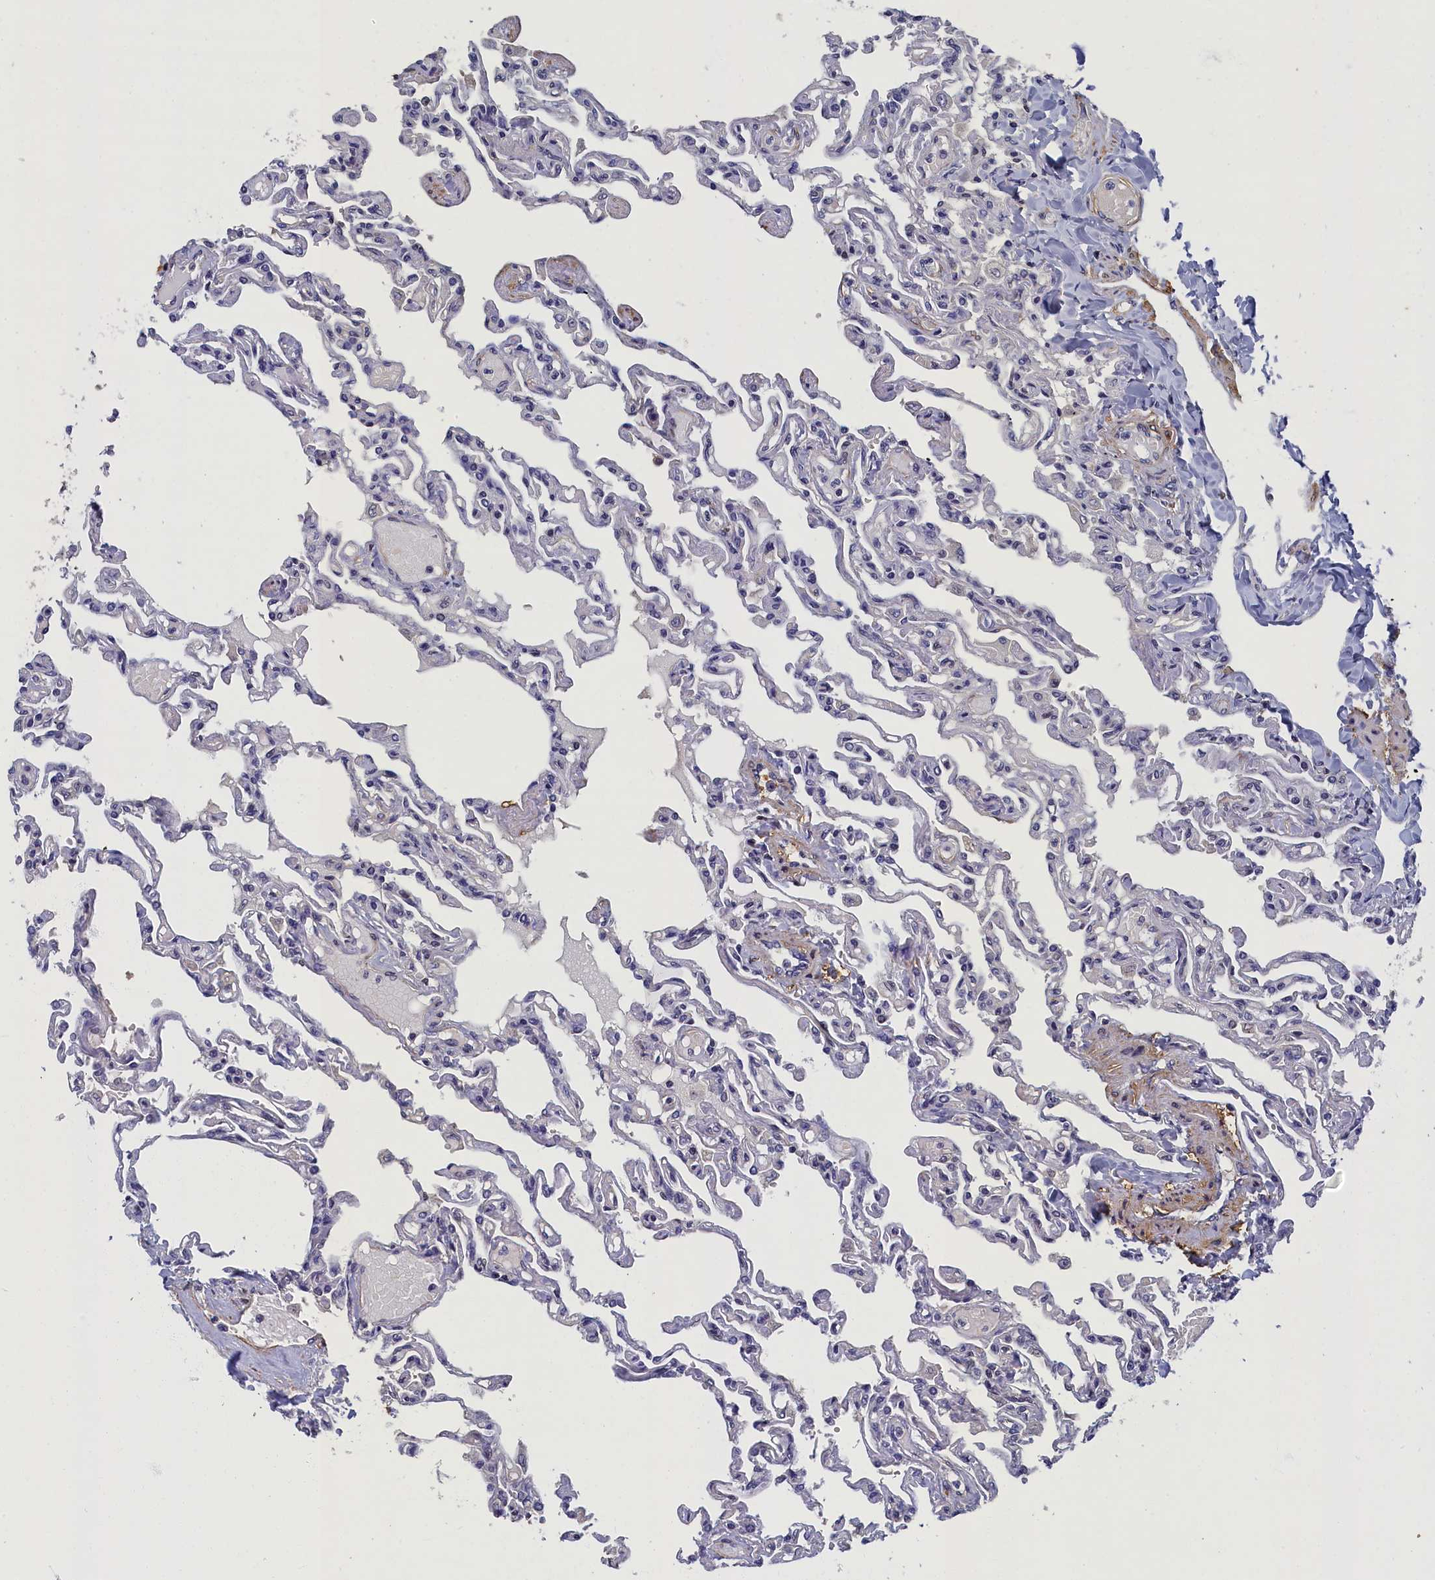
{"staining": {"intensity": "negative", "quantity": "none", "location": "none"}, "tissue": "lung", "cell_type": "Alveolar cells", "image_type": "normal", "snomed": [{"axis": "morphology", "description": "Normal tissue, NOS"}, {"axis": "topography", "description": "Lung"}], "caption": "High magnification brightfield microscopy of unremarkable lung stained with DAB (brown) and counterstained with hematoxylin (blue): alveolar cells show no significant staining.", "gene": "TBCB", "patient": {"sex": "male", "age": 21}}